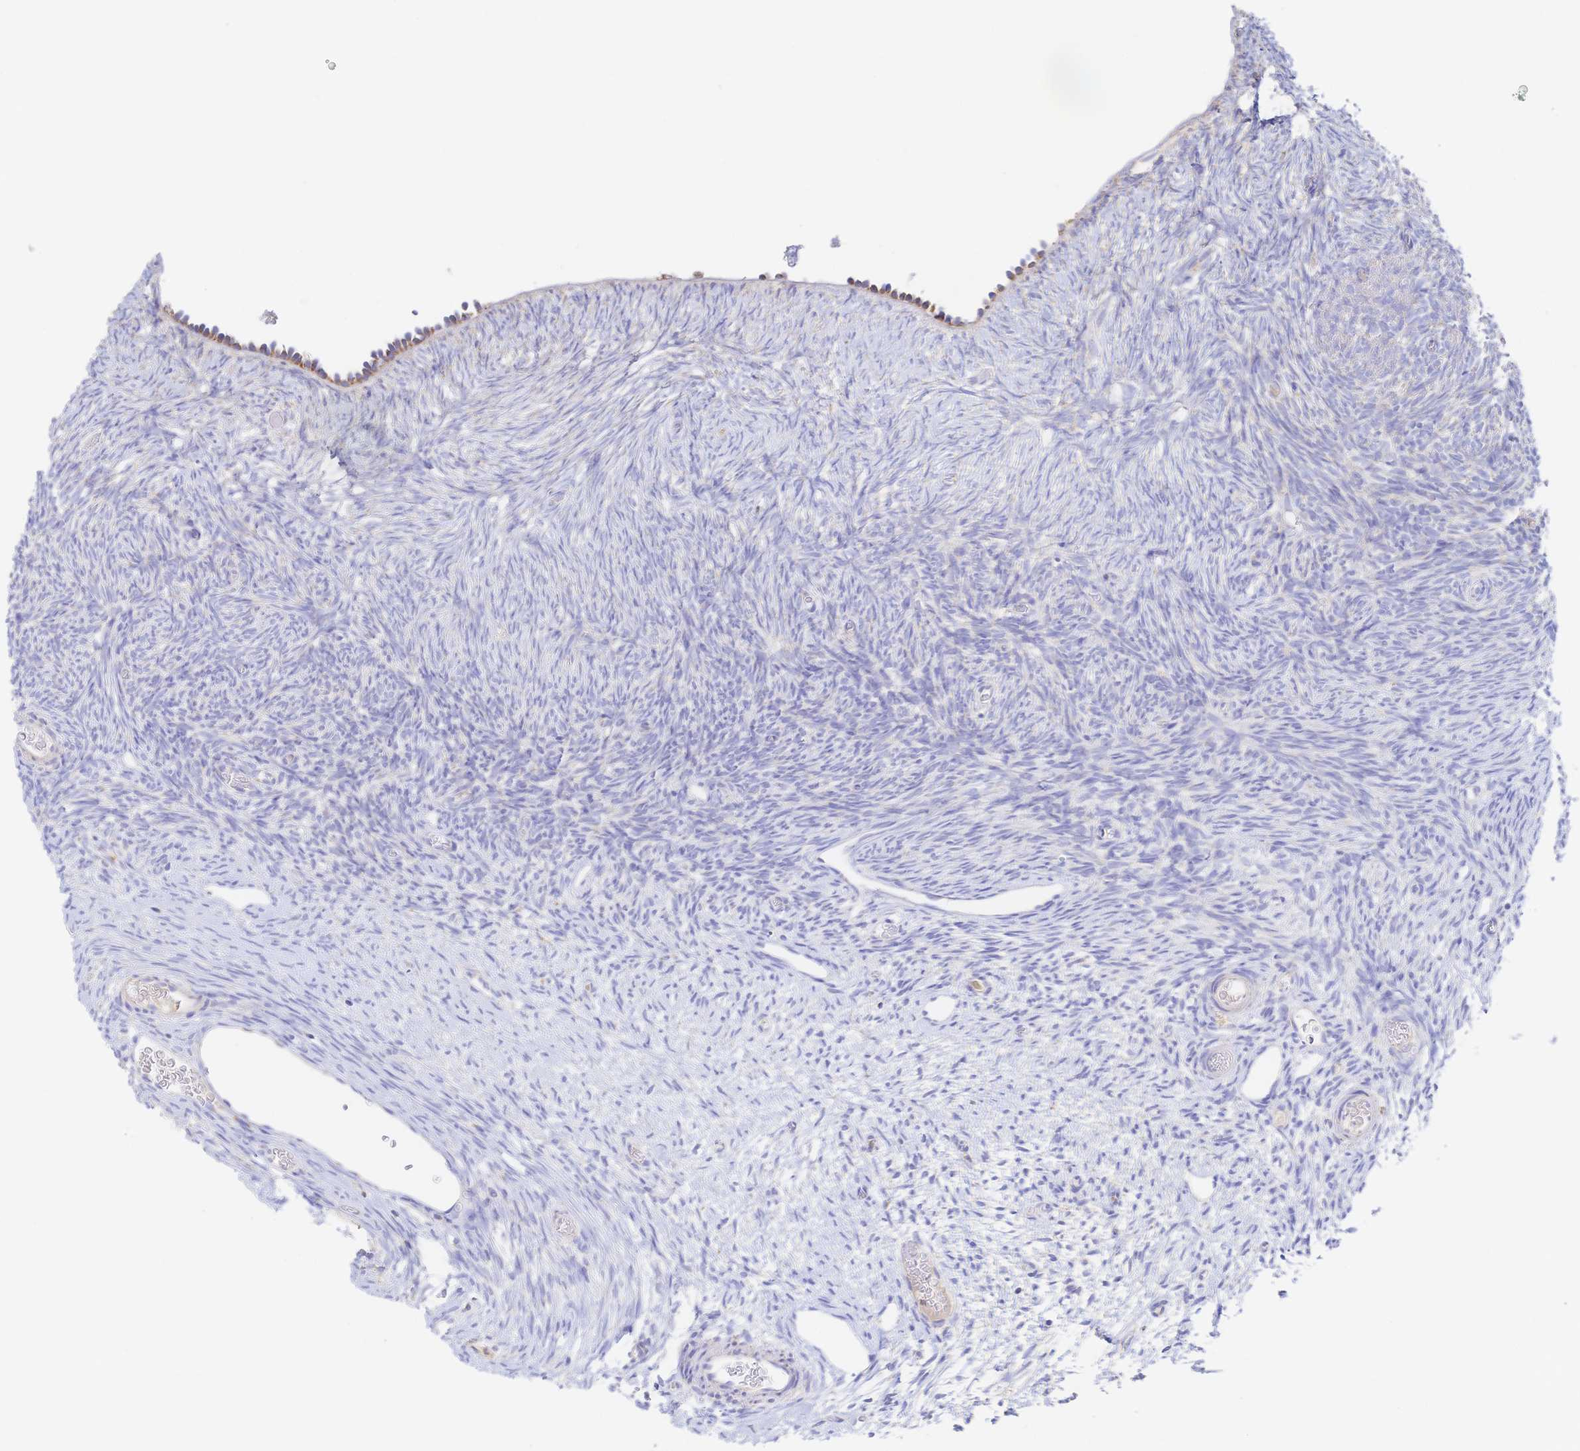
{"staining": {"intensity": "moderate", "quantity": ">75%", "location": "cytoplasmic/membranous"}, "tissue": "ovary", "cell_type": "Follicle cells", "image_type": "normal", "snomed": [{"axis": "morphology", "description": "Normal tissue, NOS"}, {"axis": "topography", "description": "Ovary"}], "caption": "Benign ovary was stained to show a protein in brown. There is medium levels of moderate cytoplasmic/membranous positivity in approximately >75% of follicle cells. (DAB IHC with brightfield microscopy, high magnification).", "gene": "SYNGR4", "patient": {"sex": "female", "age": 39}}